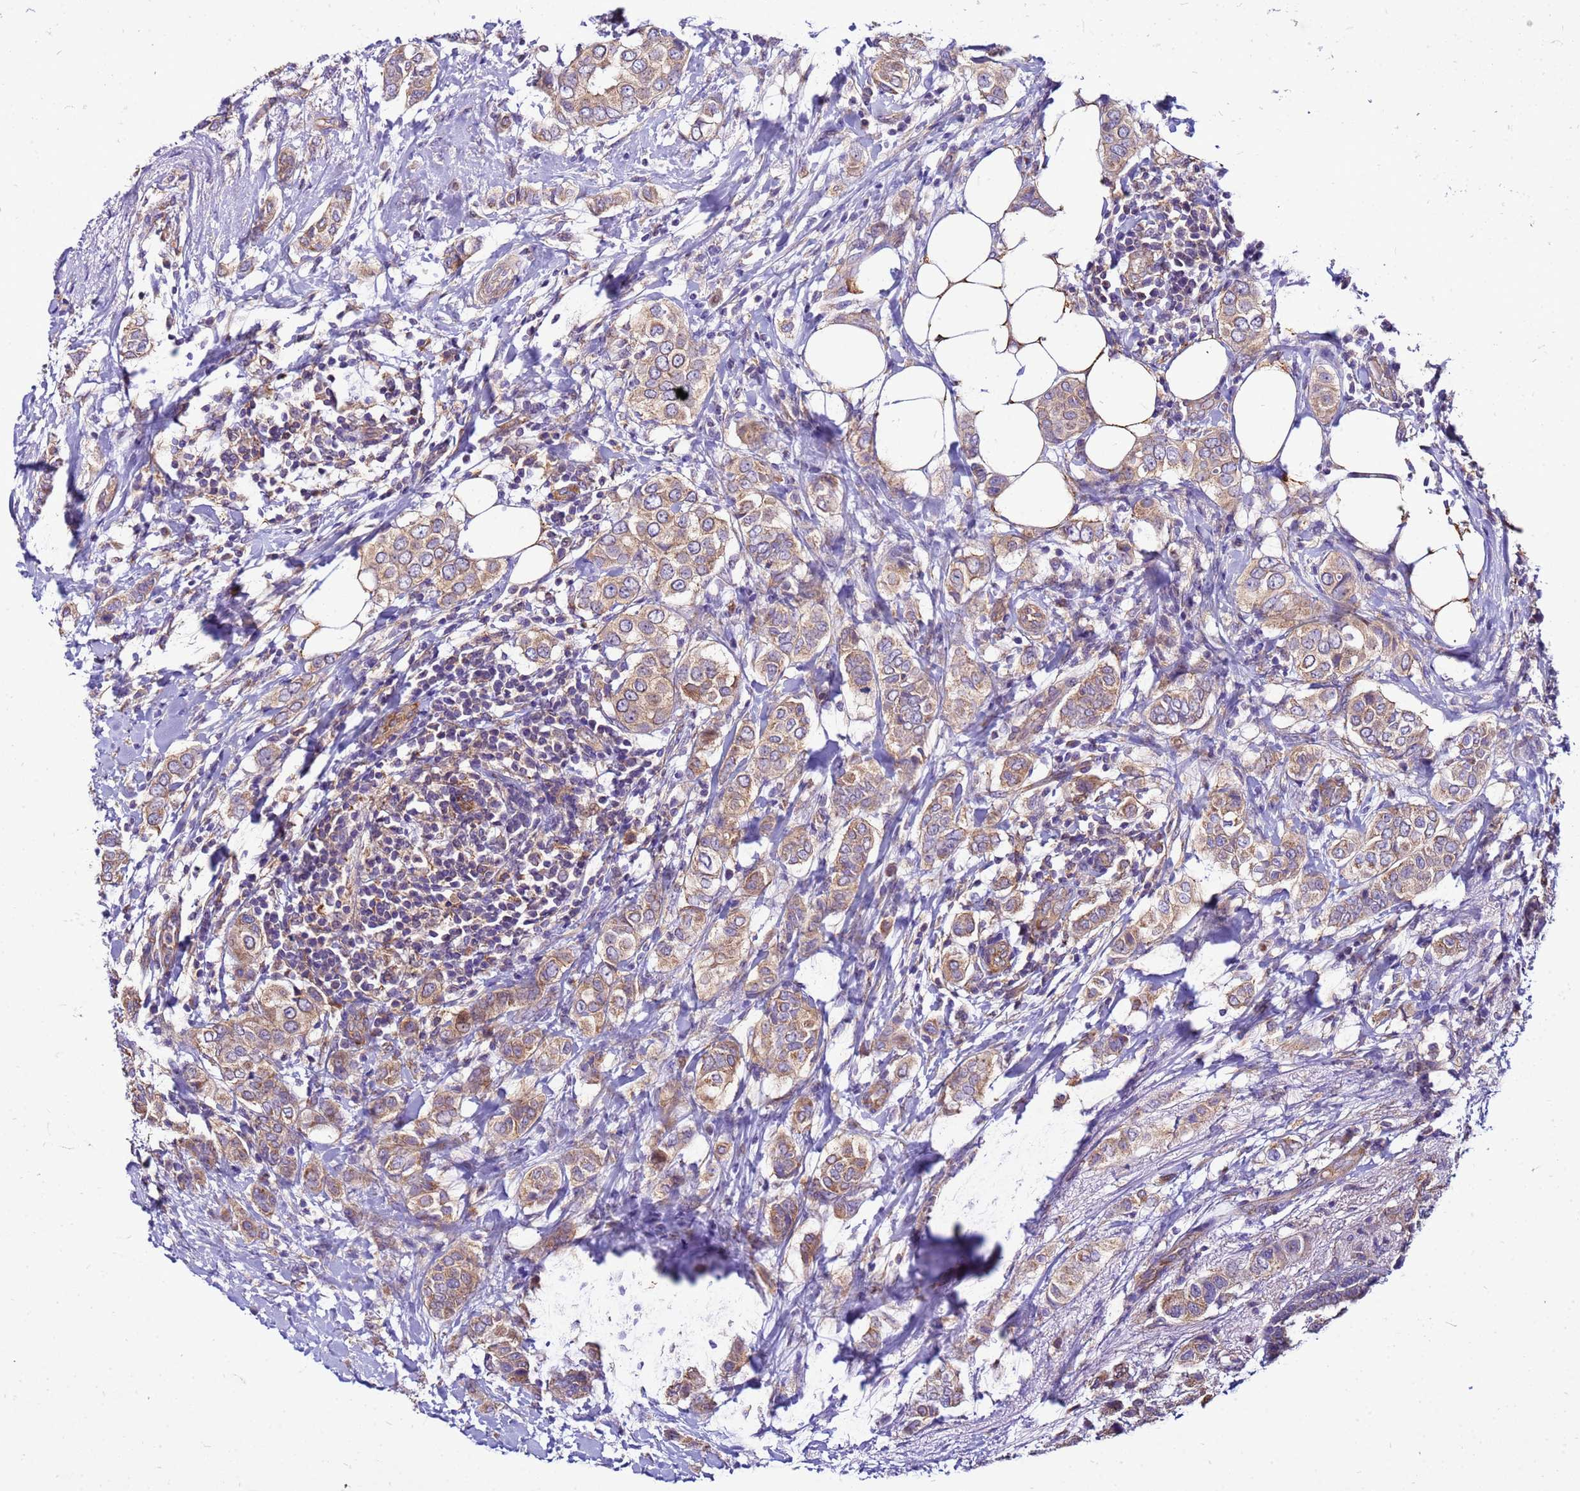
{"staining": {"intensity": "moderate", "quantity": ">75%", "location": "cytoplasmic/membranous"}, "tissue": "breast cancer", "cell_type": "Tumor cells", "image_type": "cancer", "snomed": [{"axis": "morphology", "description": "Lobular carcinoma"}, {"axis": "topography", "description": "Breast"}], "caption": "A medium amount of moderate cytoplasmic/membranous expression is identified in about >75% of tumor cells in lobular carcinoma (breast) tissue.", "gene": "PKD1", "patient": {"sex": "female", "age": 51}}